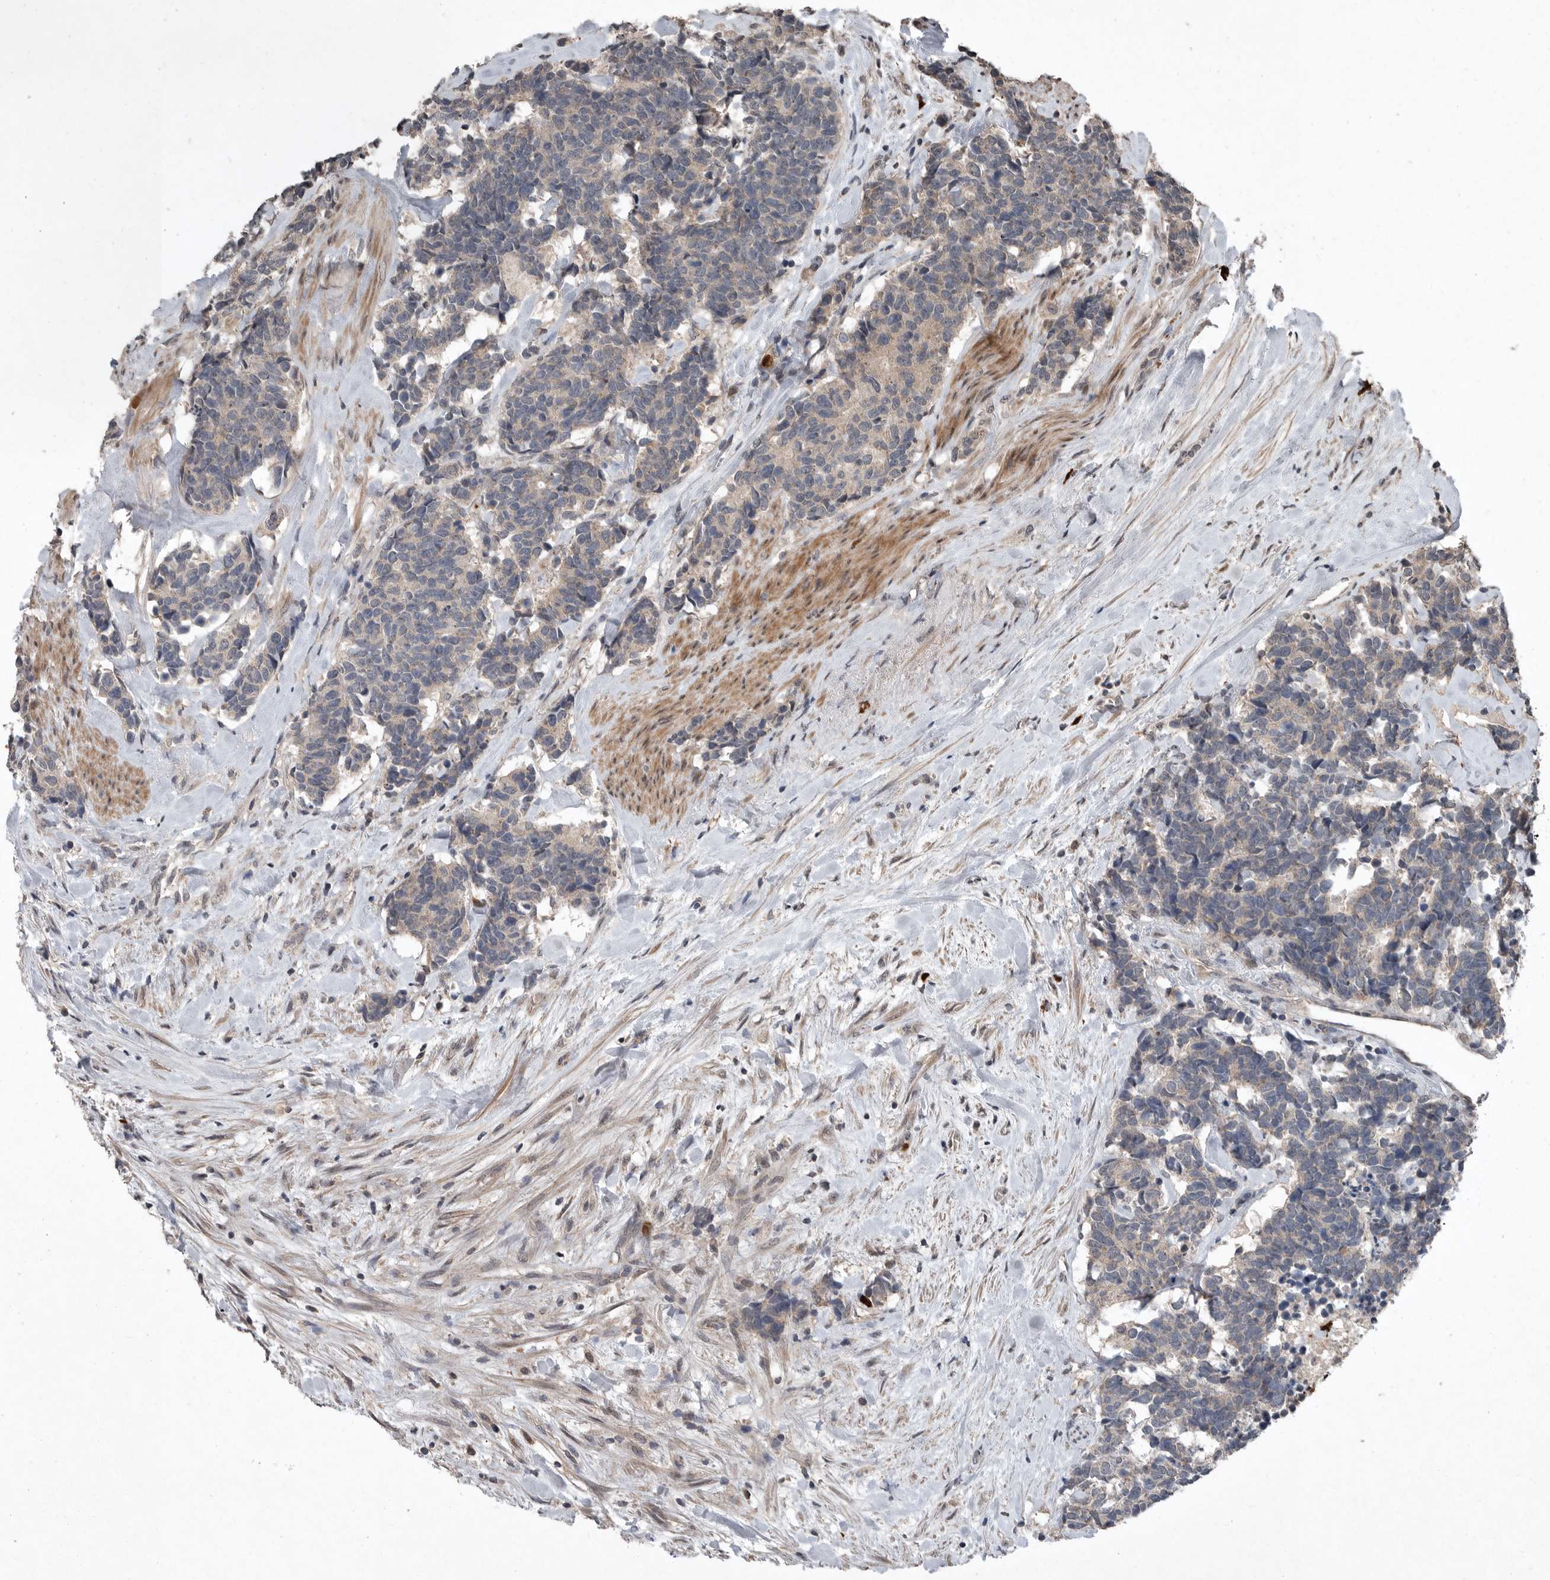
{"staining": {"intensity": "weak", "quantity": "25%-75%", "location": "cytoplasmic/membranous"}, "tissue": "carcinoid", "cell_type": "Tumor cells", "image_type": "cancer", "snomed": [{"axis": "morphology", "description": "Carcinoma, NOS"}, {"axis": "morphology", "description": "Carcinoid, malignant, NOS"}, {"axis": "topography", "description": "Urinary bladder"}], "caption": "Human carcinoid stained for a protein (brown) exhibits weak cytoplasmic/membranous positive expression in approximately 25%-75% of tumor cells.", "gene": "SCP2", "patient": {"sex": "male", "age": 57}}